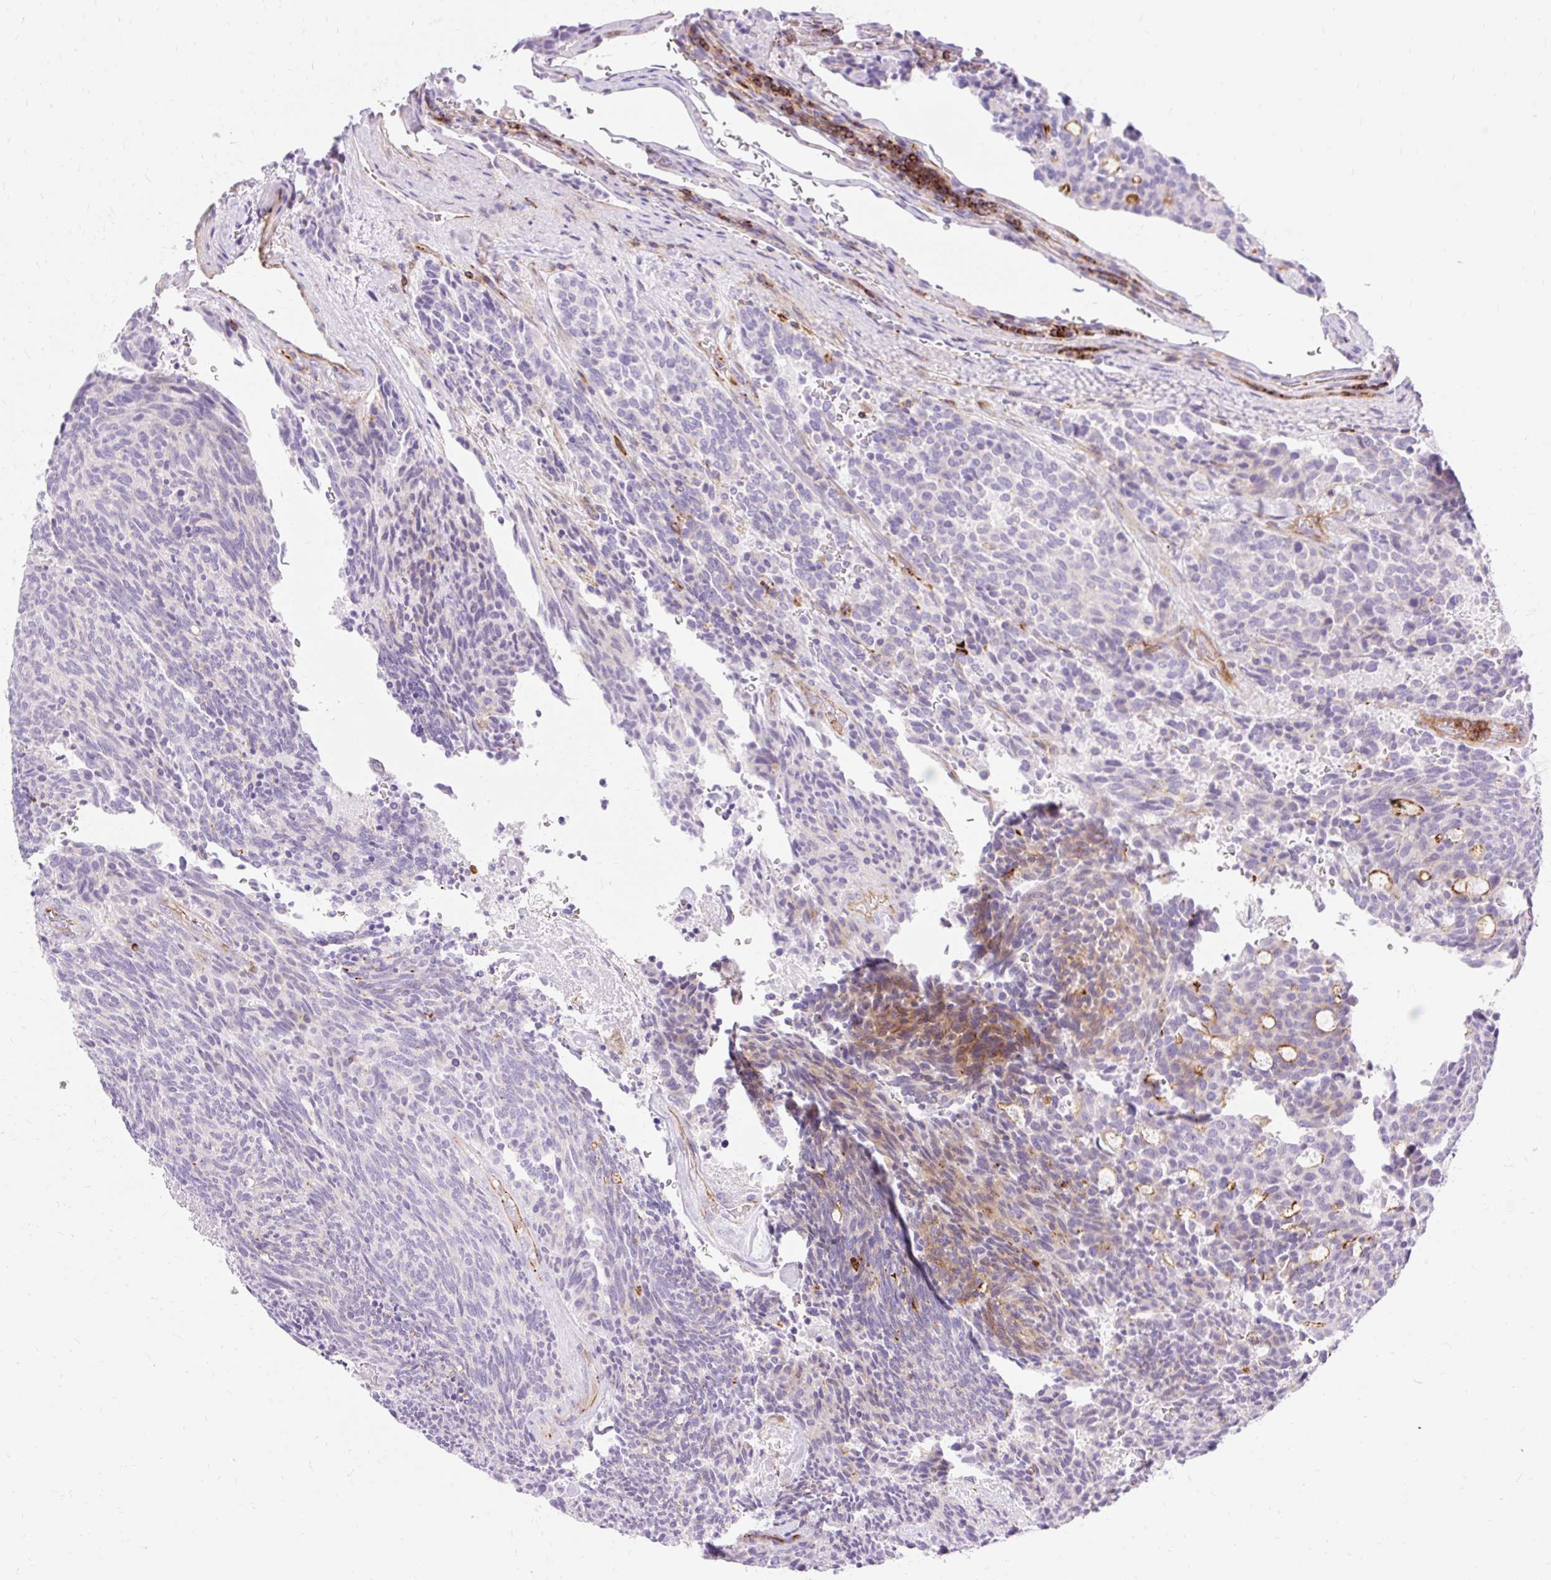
{"staining": {"intensity": "moderate", "quantity": "<25%", "location": "cytoplasmic/membranous"}, "tissue": "carcinoid", "cell_type": "Tumor cells", "image_type": "cancer", "snomed": [{"axis": "morphology", "description": "Carcinoid, malignant, NOS"}, {"axis": "topography", "description": "Pancreas"}], "caption": "Carcinoid (malignant) tissue demonstrates moderate cytoplasmic/membranous positivity in approximately <25% of tumor cells", "gene": "CORO7-PAM16", "patient": {"sex": "female", "age": 54}}